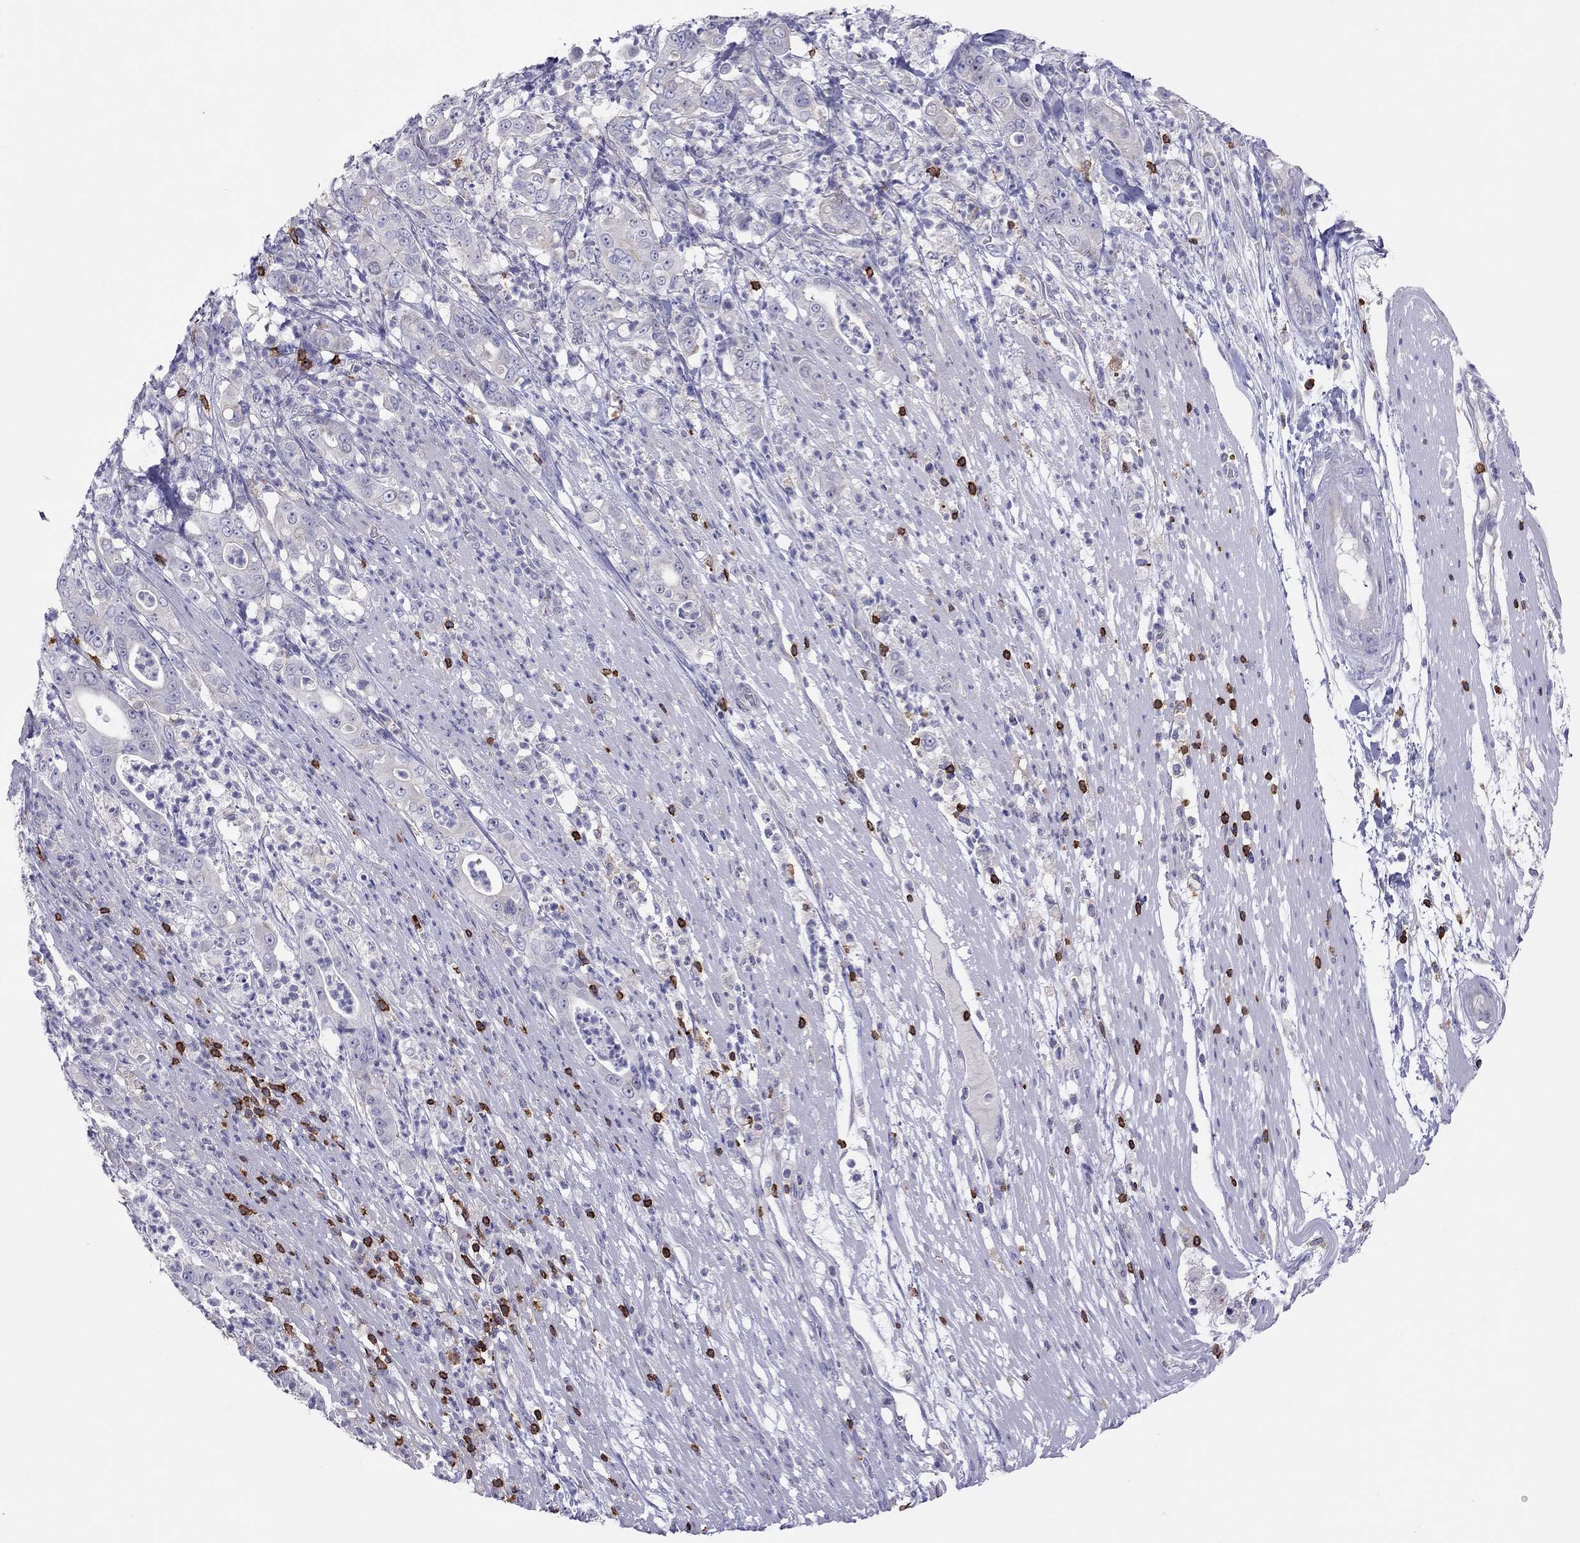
{"staining": {"intensity": "negative", "quantity": "none", "location": "none"}, "tissue": "pancreatic cancer", "cell_type": "Tumor cells", "image_type": "cancer", "snomed": [{"axis": "morphology", "description": "Adenocarcinoma, NOS"}, {"axis": "topography", "description": "Pancreas"}], "caption": "Immunohistochemical staining of pancreatic cancer (adenocarcinoma) demonstrates no significant expression in tumor cells.", "gene": "MND1", "patient": {"sex": "male", "age": 71}}